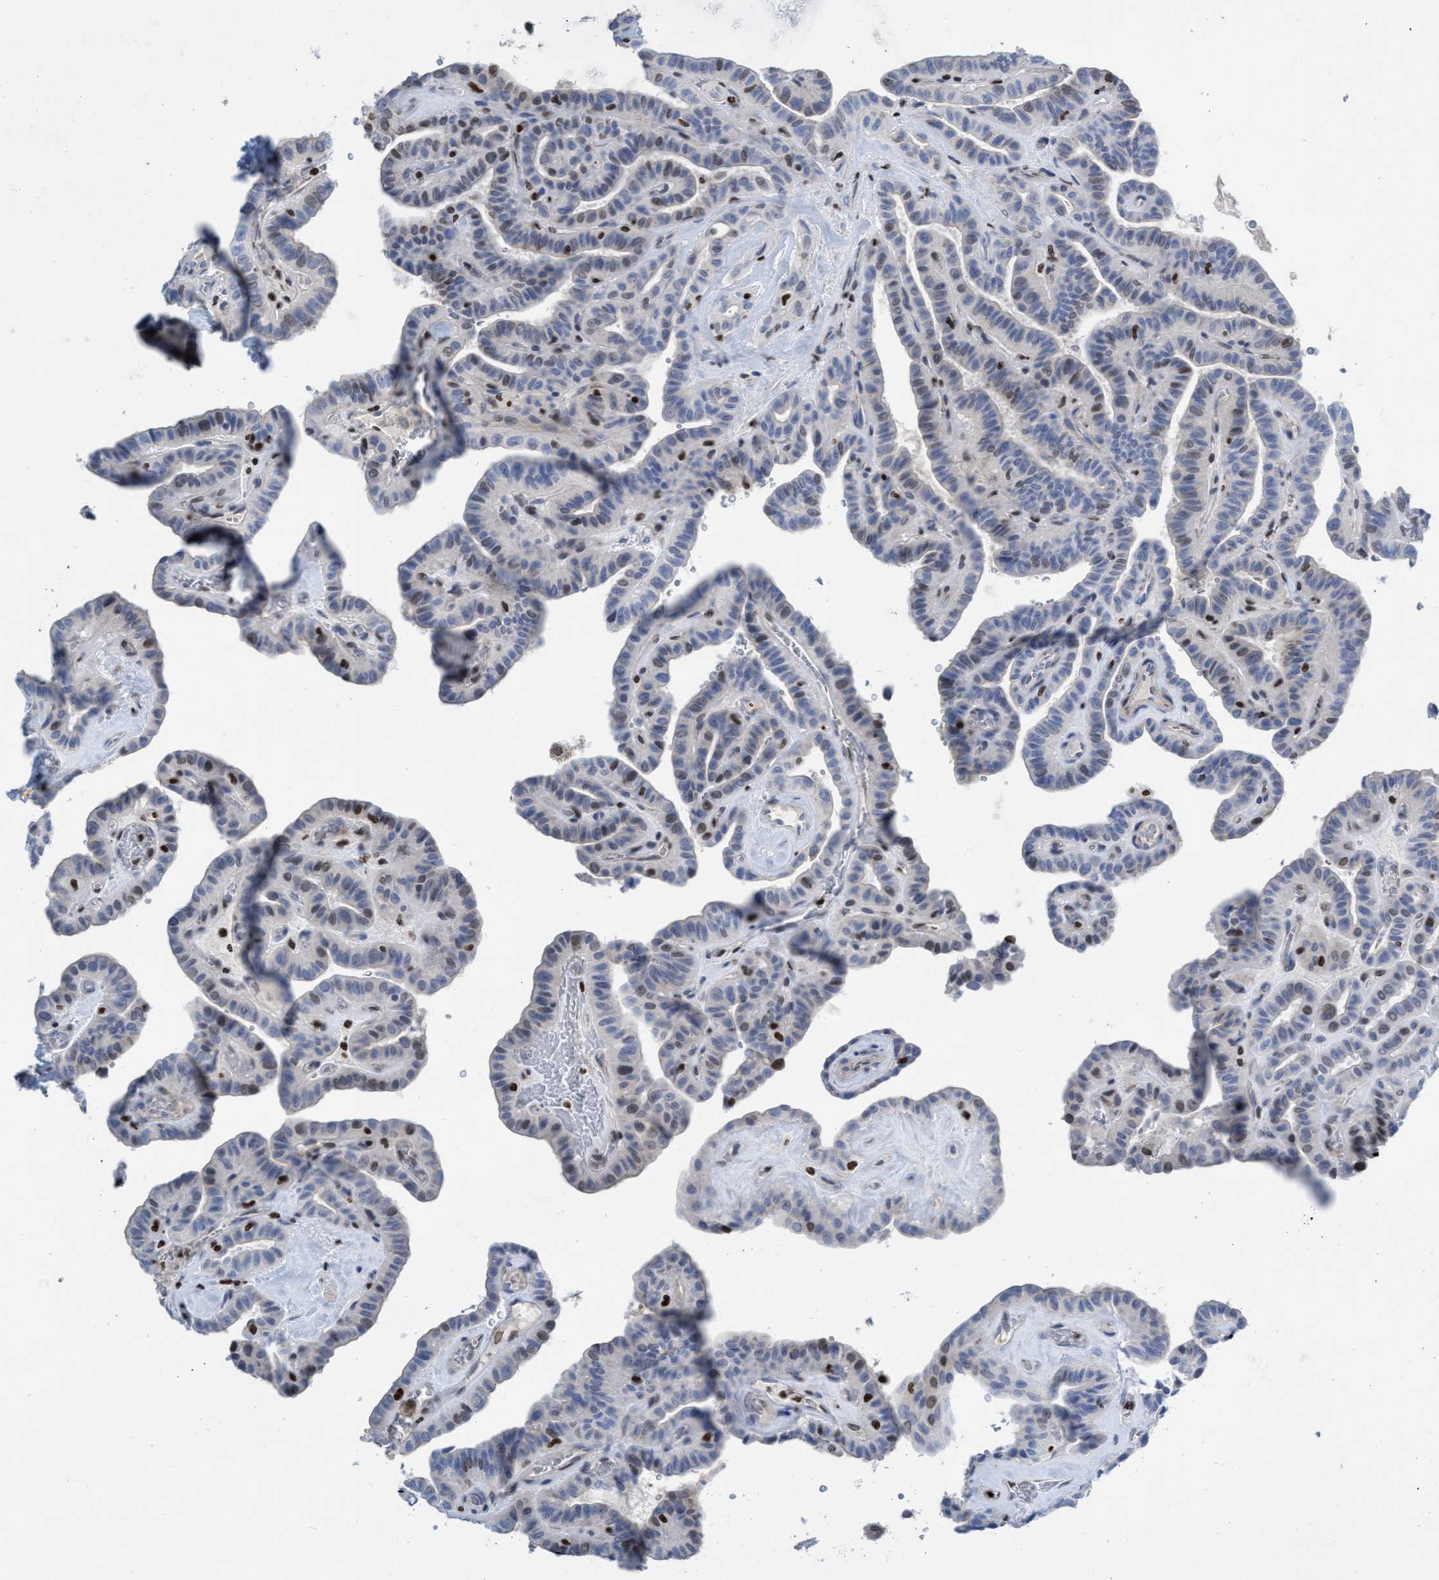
{"staining": {"intensity": "moderate", "quantity": "<25%", "location": "nuclear"}, "tissue": "thyroid cancer", "cell_type": "Tumor cells", "image_type": "cancer", "snomed": [{"axis": "morphology", "description": "Papillary adenocarcinoma, NOS"}, {"axis": "topography", "description": "Thyroid gland"}], "caption": "Immunohistochemistry (IHC) micrograph of neoplastic tissue: human thyroid cancer stained using IHC displays low levels of moderate protein expression localized specifically in the nuclear of tumor cells, appearing as a nuclear brown color.", "gene": "CBX2", "patient": {"sex": "male", "age": 77}}